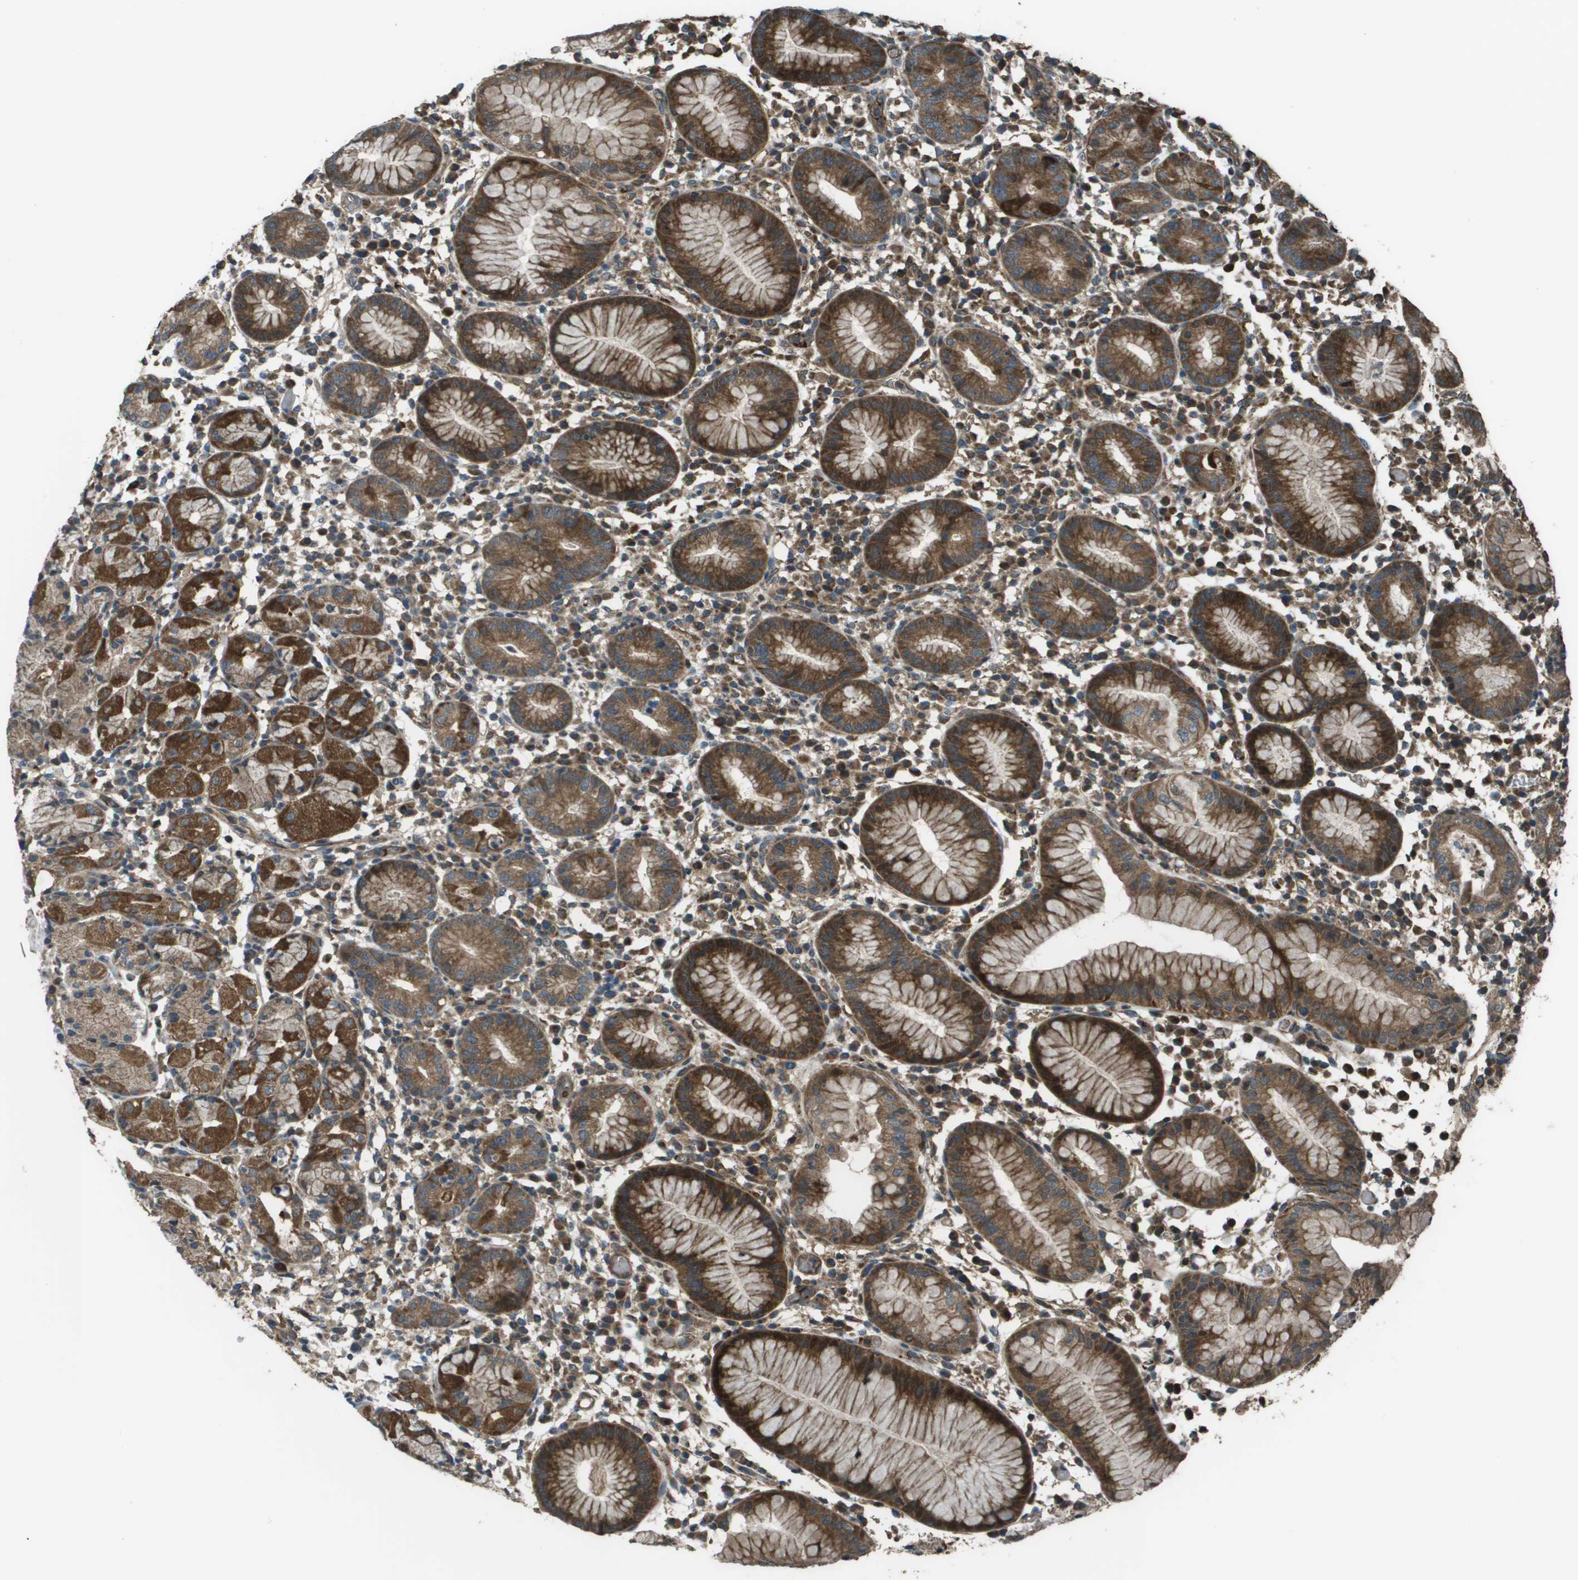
{"staining": {"intensity": "strong", "quantity": "25%-75%", "location": "cytoplasmic/membranous"}, "tissue": "stomach", "cell_type": "Glandular cells", "image_type": "normal", "snomed": [{"axis": "morphology", "description": "Normal tissue, NOS"}, {"axis": "topography", "description": "Stomach"}, {"axis": "topography", "description": "Stomach, lower"}], "caption": "Immunohistochemical staining of unremarkable stomach reveals high levels of strong cytoplasmic/membranous expression in about 25%-75% of glandular cells. Immunohistochemistry (ihc) stains the protein in brown and the nuclei are stained blue.", "gene": "PLPBP", "patient": {"sex": "female", "age": 75}}